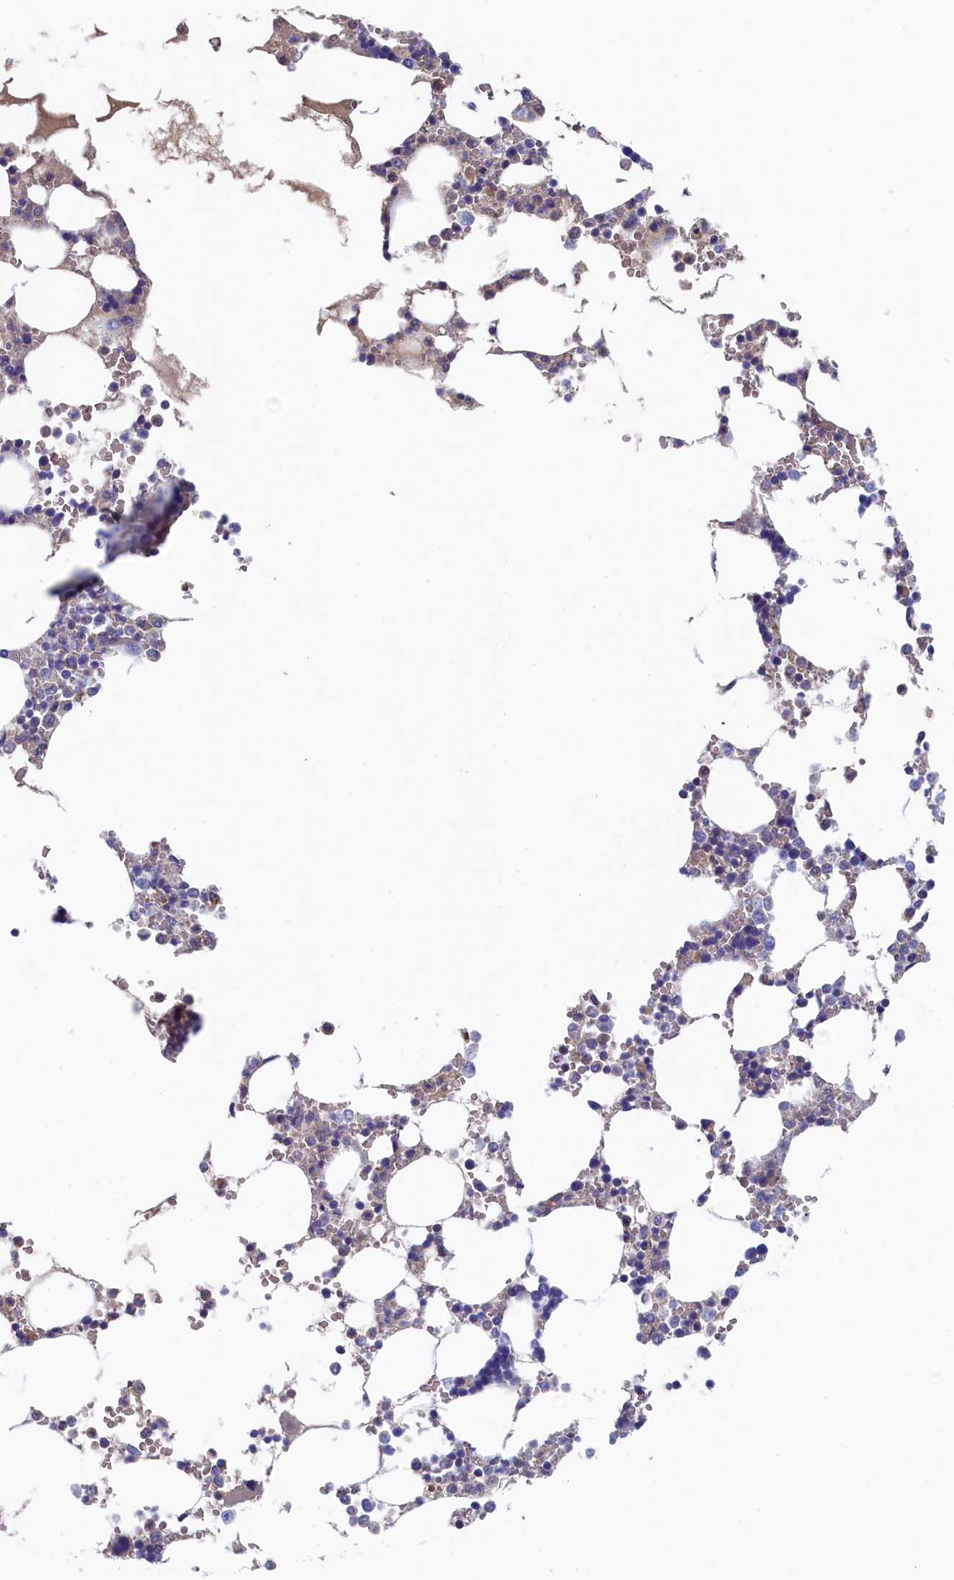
{"staining": {"intensity": "negative", "quantity": "none", "location": "none"}, "tissue": "bone marrow", "cell_type": "Hematopoietic cells", "image_type": "normal", "snomed": [{"axis": "morphology", "description": "Normal tissue, NOS"}, {"axis": "topography", "description": "Bone marrow"}], "caption": "Protein analysis of benign bone marrow reveals no significant staining in hematopoietic cells.", "gene": "GUCA1C", "patient": {"sex": "male", "age": 64}}